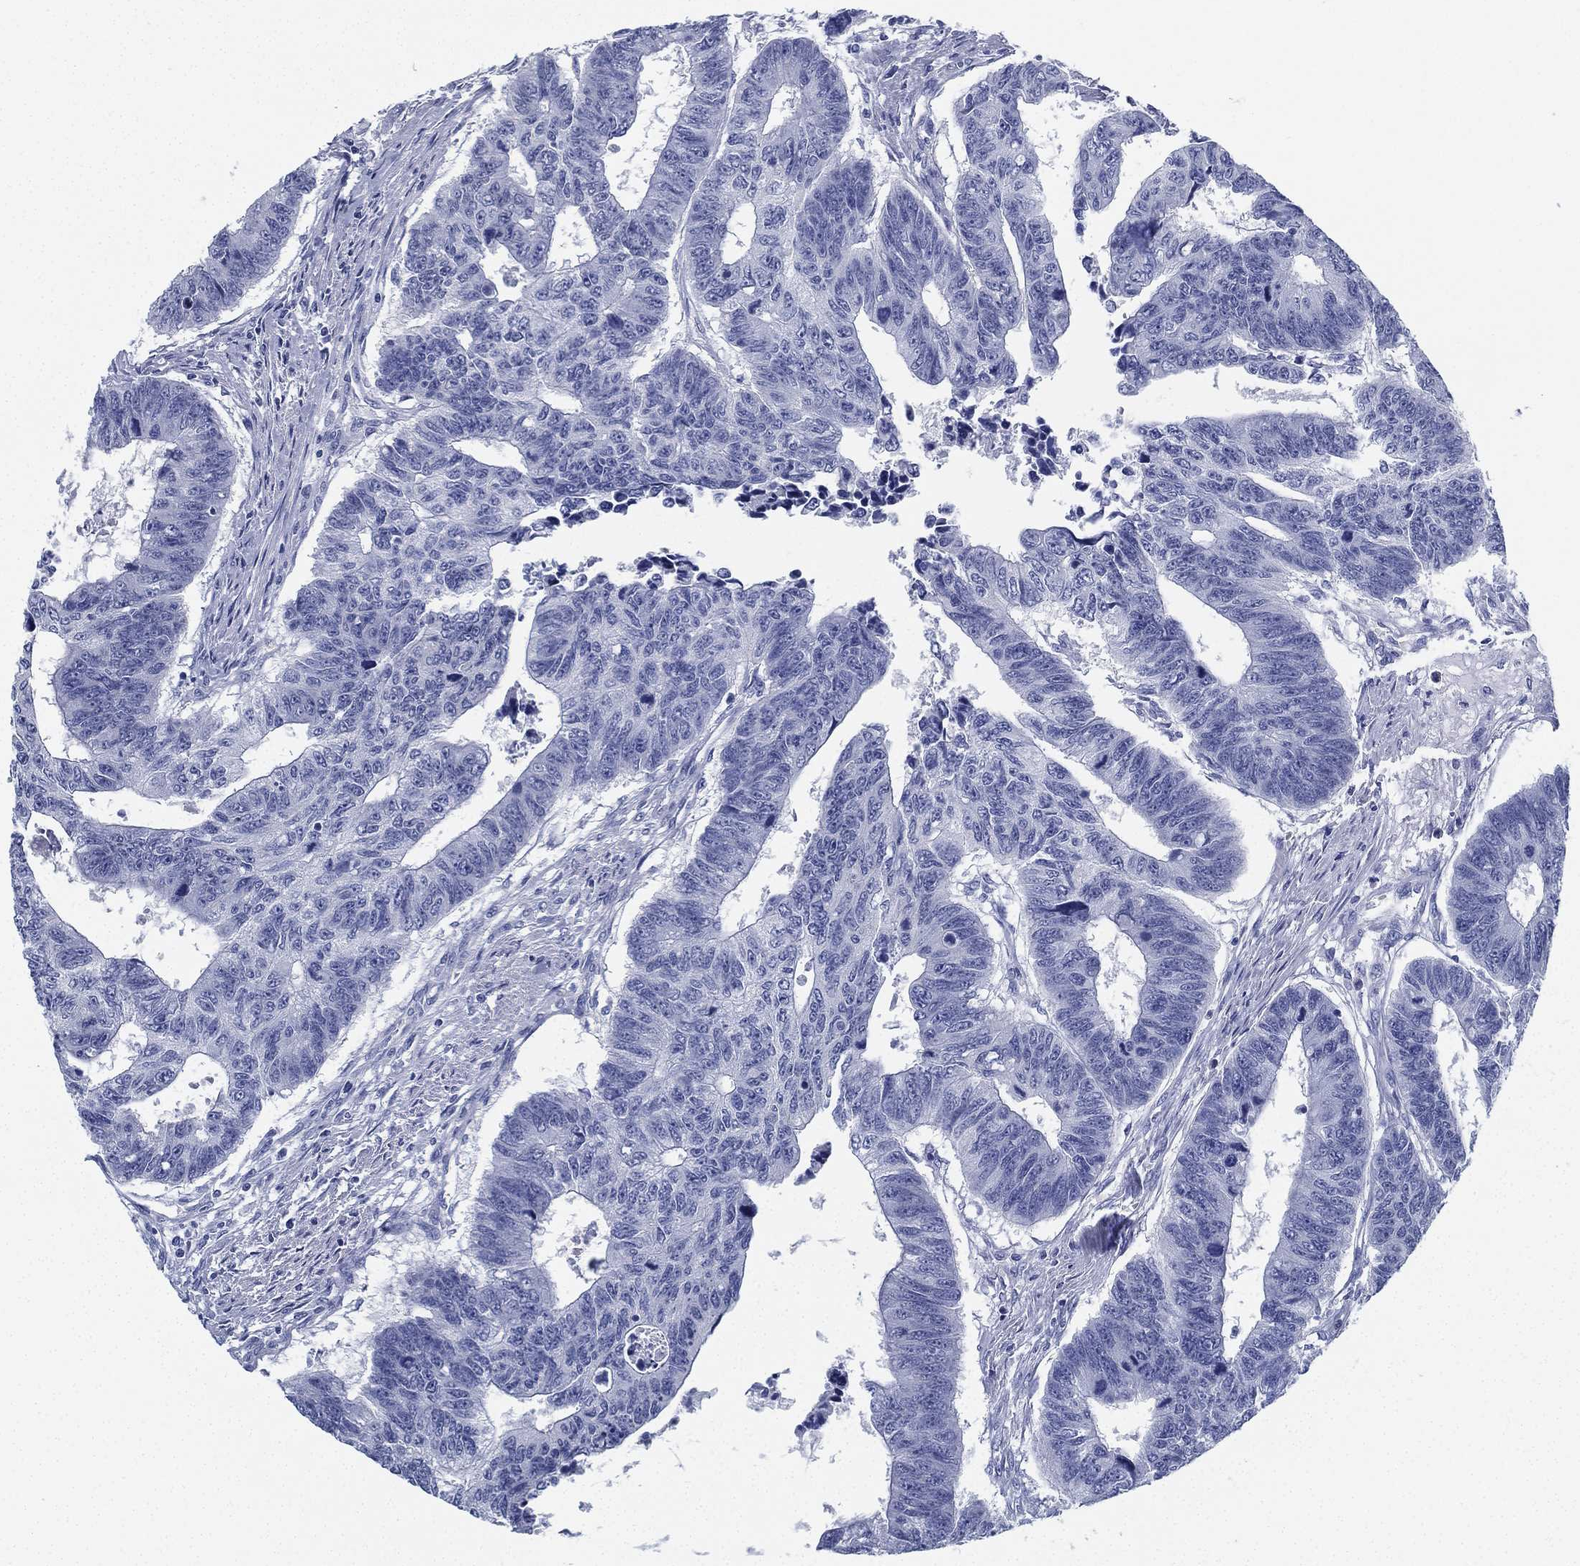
{"staining": {"intensity": "negative", "quantity": "none", "location": "none"}, "tissue": "colorectal cancer", "cell_type": "Tumor cells", "image_type": "cancer", "snomed": [{"axis": "morphology", "description": "Adenocarcinoma, NOS"}, {"axis": "topography", "description": "Rectum"}], "caption": "A photomicrograph of human colorectal adenocarcinoma is negative for staining in tumor cells. (Stains: DAB immunohistochemistry with hematoxylin counter stain, Microscopy: brightfield microscopy at high magnification).", "gene": "DEFB121", "patient": {"sex": "female", "age": 85}}